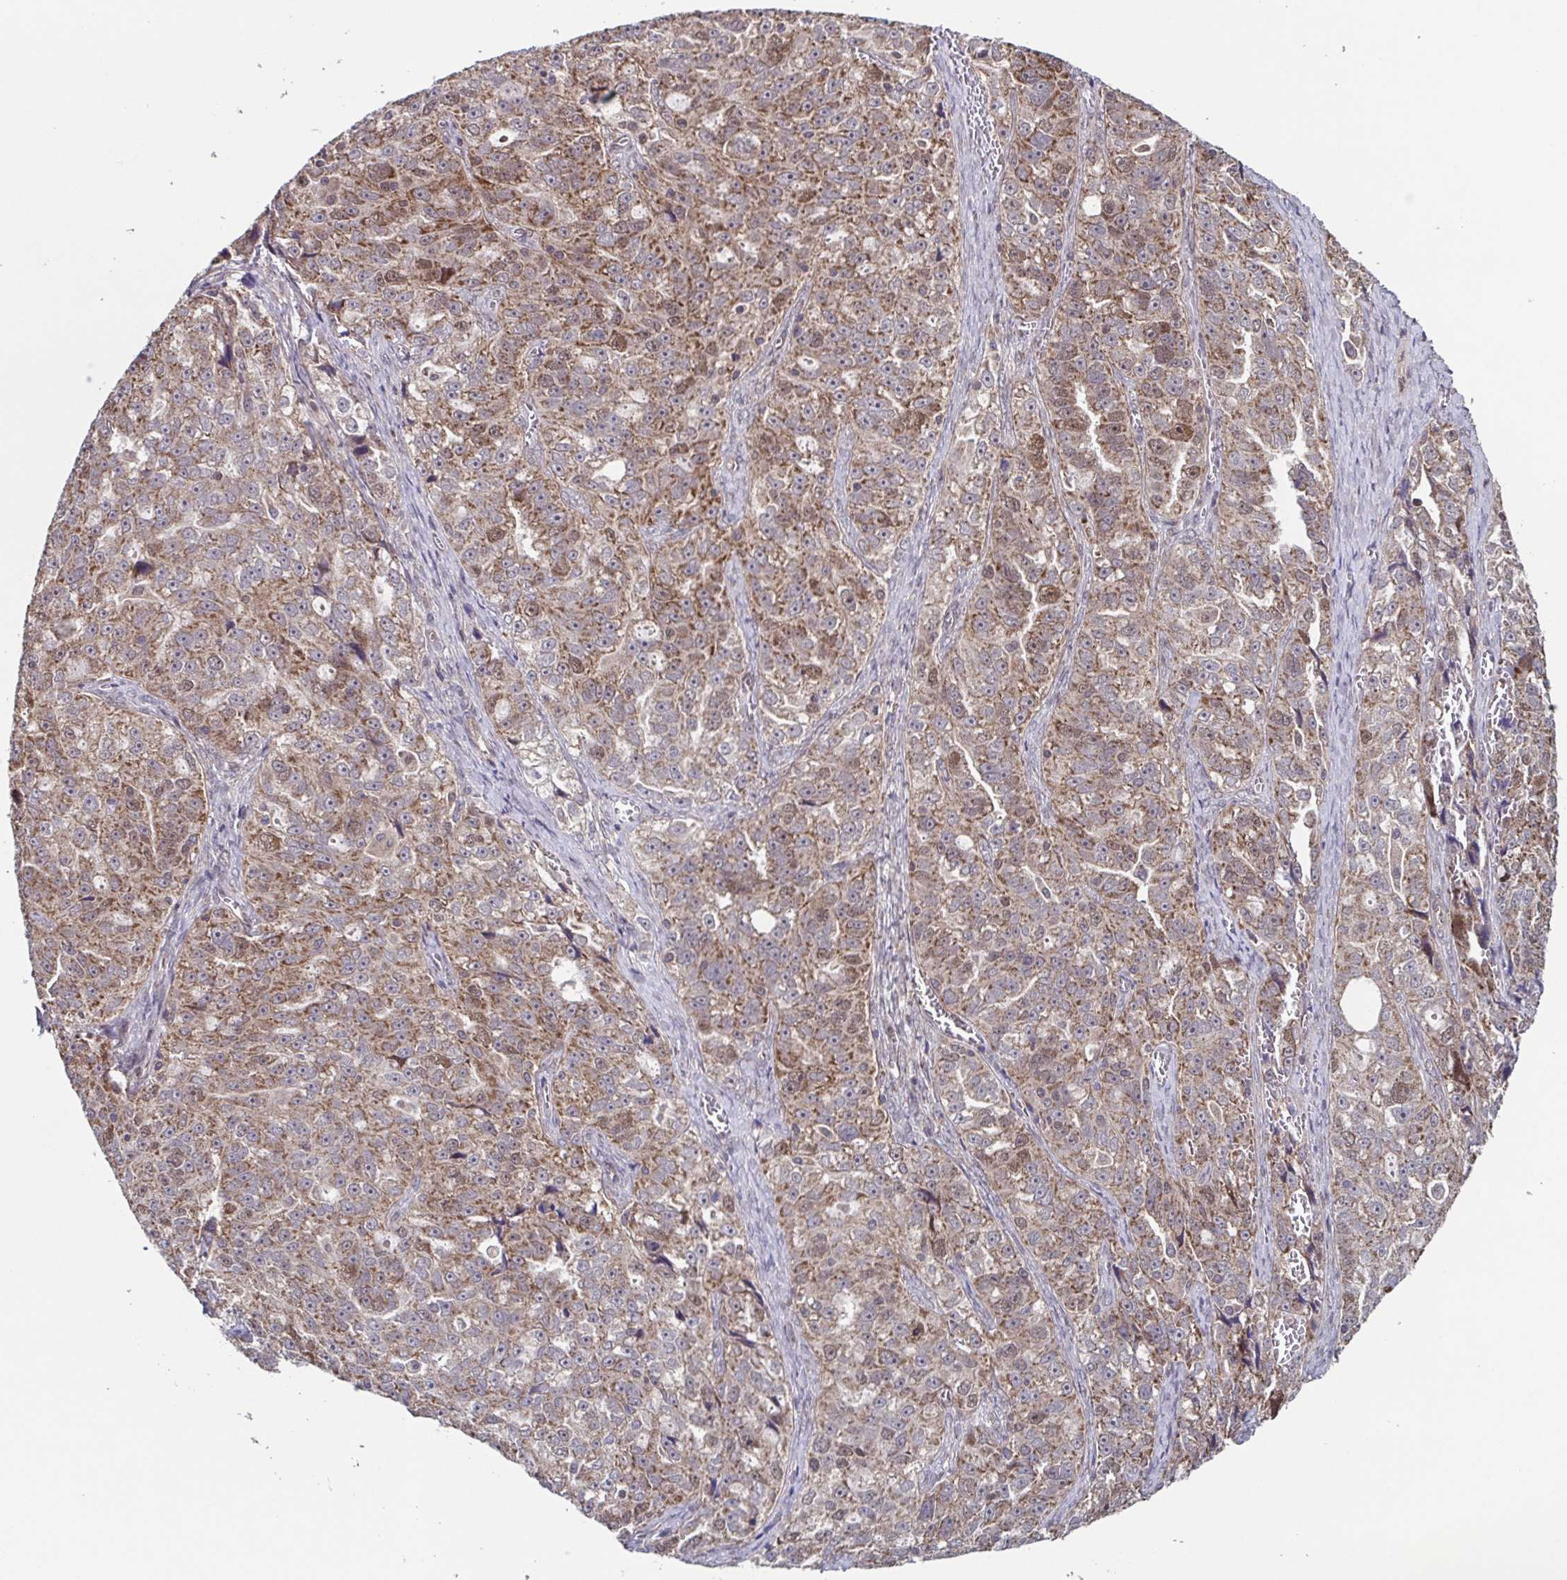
{"staining": {"intensity": "moderate", "quantity": ">75%", "location": "cytoplasmic/membranous"}, "tissue": "ovarian cancer", "cell_type": "Tumor cells", "image_type": "cancer", "snomed": [{"axis": "morphology", "description": "Cystadenocarcinoma, serous, NOS"}, {"axis": "topography", "description": "Ovary"}], "caption": "Immunohistochemistry (IHC) histopathology image of neoplastic tissue: serous cystadenocarcinoma (ovarian) stained using IHC demonstrates medium levels of moderate protein expression localized specifically in the cytoplasmic/membranous of tumor cells, appearing as a cytoplasmic/membranous brown color.", "gene": "TTC19", "patient": {"sex": "female", "age": 51}}